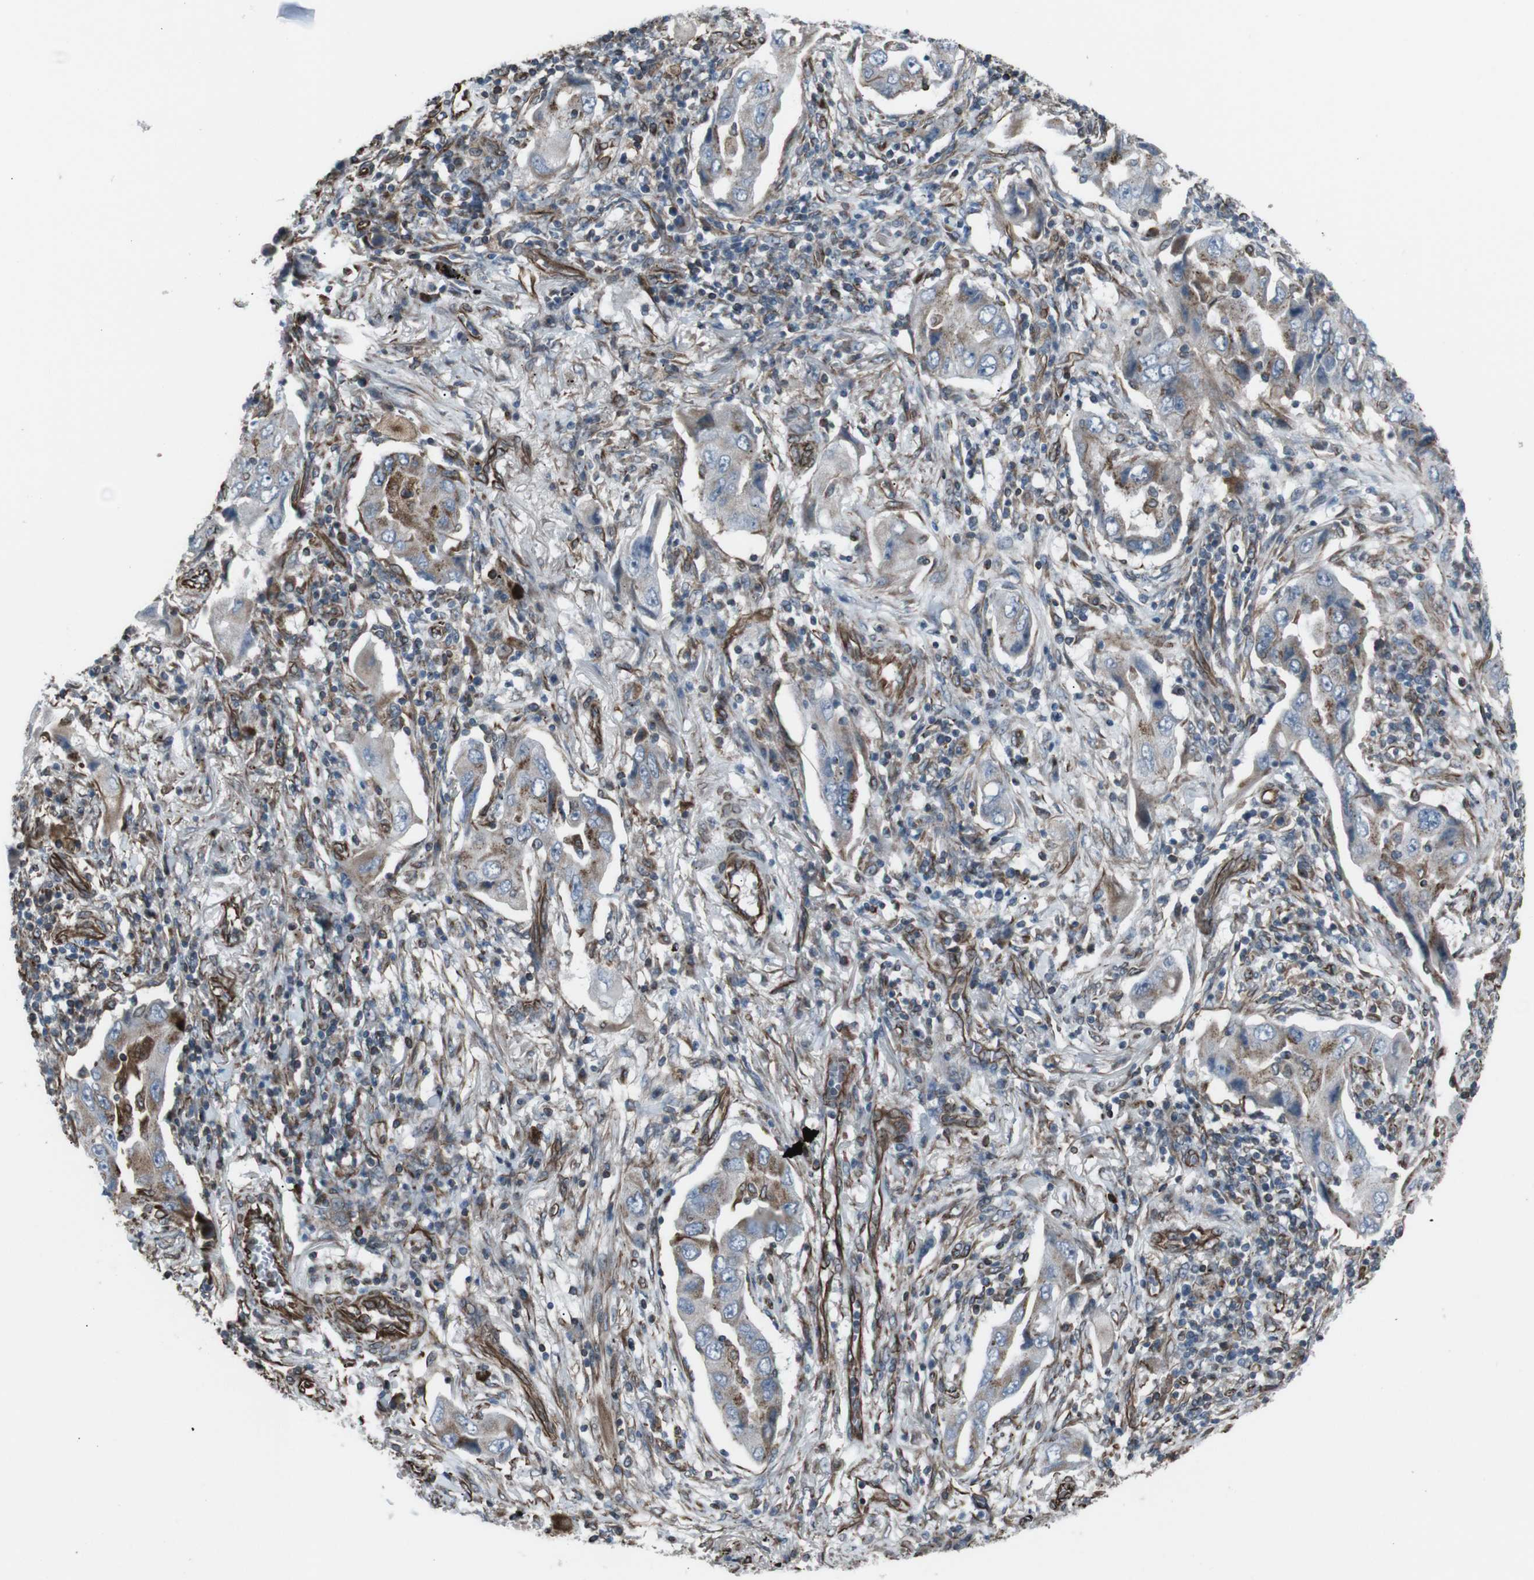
{"staining": {"intensity": "moderate", "quantity": "<25%", "location": "cytoplasmic/membranous"}, "tissue": "lung cancer", "cell_type": "Tumor cells", "image_type": "cancer", "snomed": [{"axis": "morphology", "description": "Adenocarcinoma, NOS"}, {"axis": "topography", "description": "Lung"}], "caption": "A brown stain highlights moderate cytoplasmic/membranous expression of a protein in human lung cancer tumor cells. The staining was performed using DAB (3,3'-diaminobenzidine) to visualize the protein expression in brown, while the nuclei were stained in blue with hematoxylin (Magnification: 20x).", "gene": "TMEM141", "patient": {"sex": "female", "age": 65}}